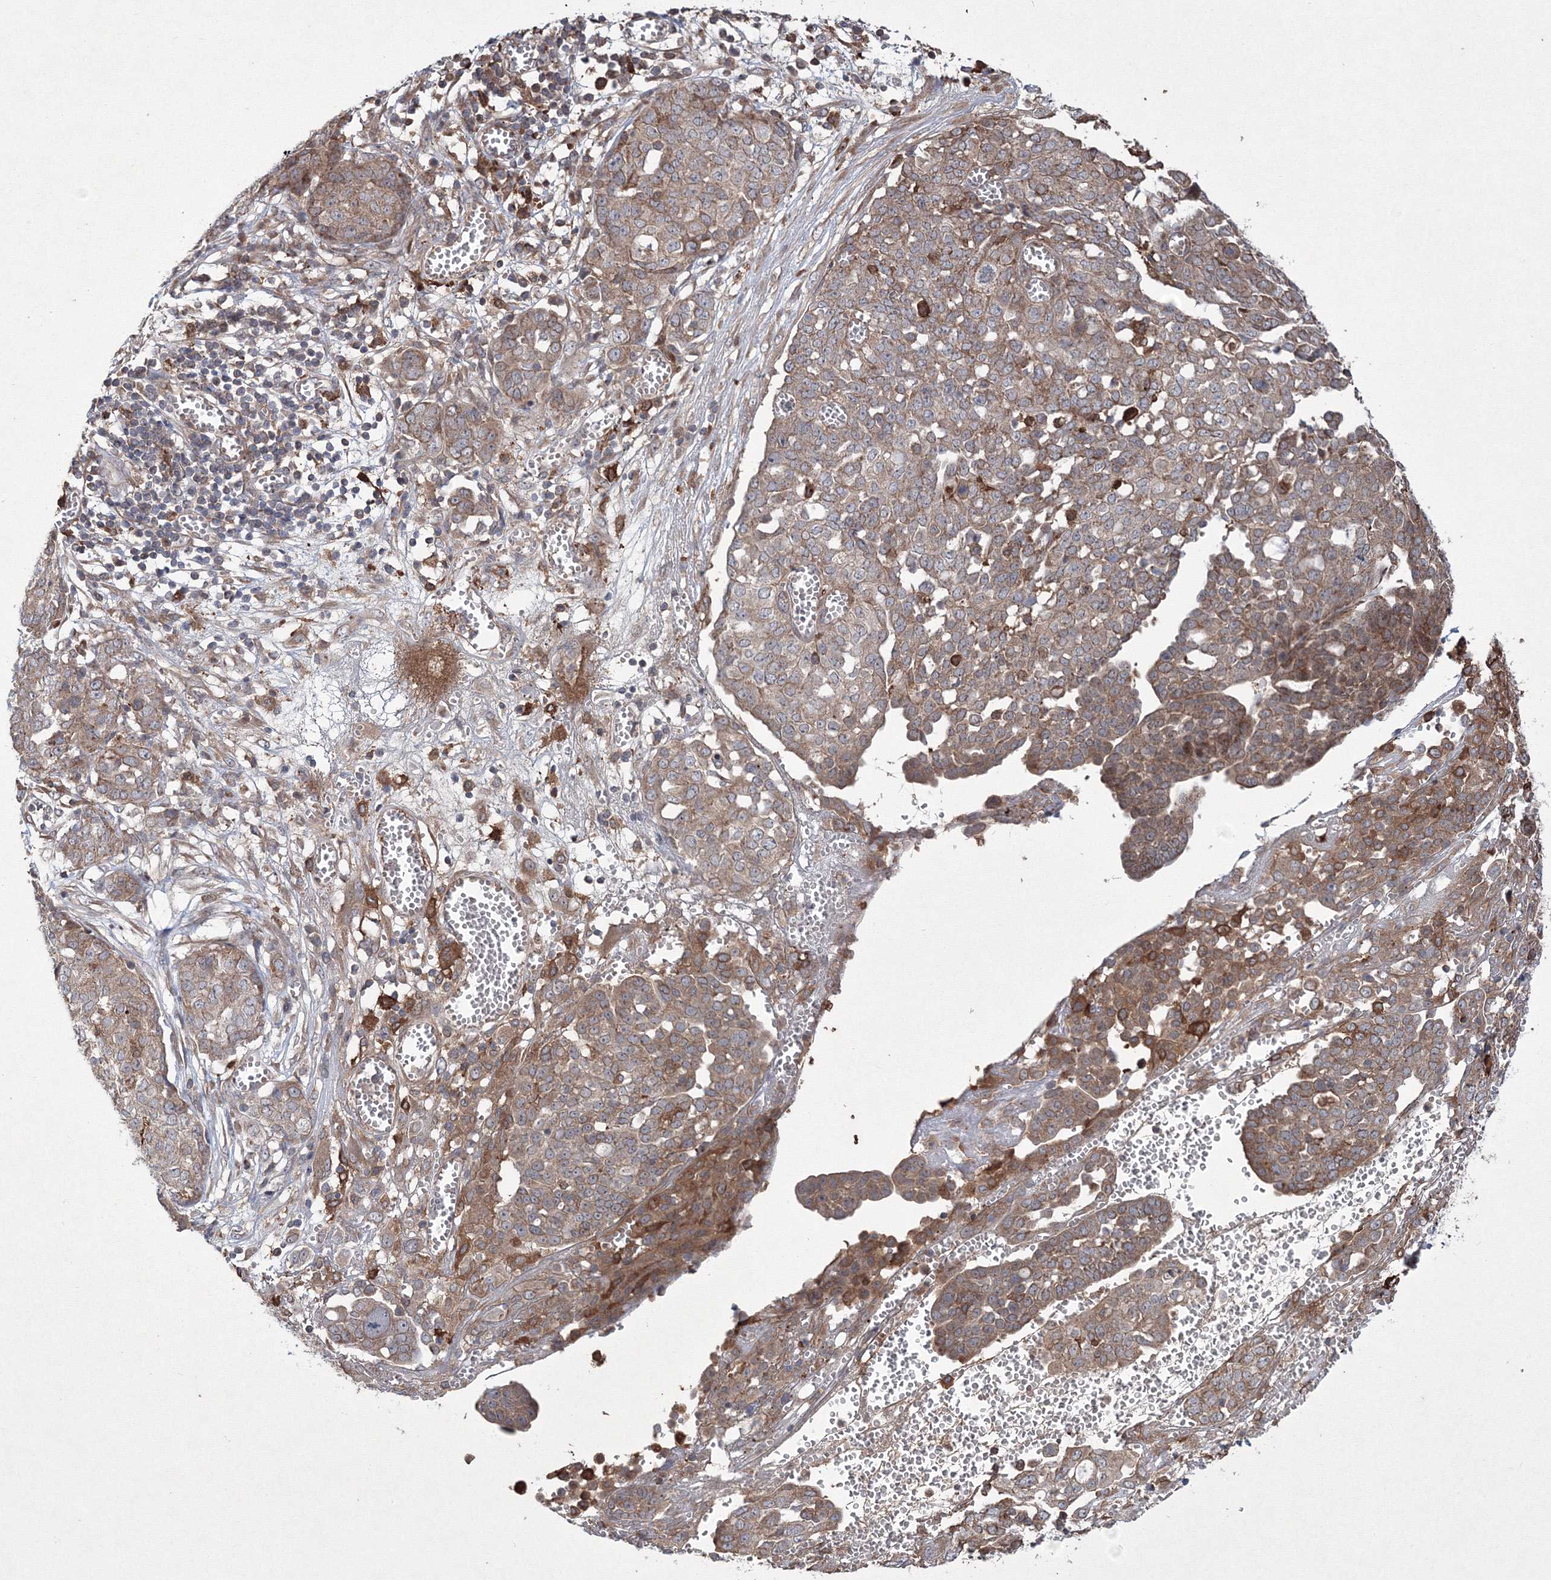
{"staining": {"intensity": "moderate", "quantity": ">75%", "location": "cytoplasmic/membranous"}, "tissue": "ovarian cancer", "cell_type": "Tumor cells", "image_type": "cancer", "snomed": [{"axis": "morphology", "description": "Cystadenocarcinoma, serous, NOS"}, {"axis": "topography", "description": "Soft tissue"}, {"axis": "topography", "description": "Ovary"}], "caption": "Immunohistochemical staining of ovarian cancer (serous cystadenocarcinoma) demonstrates medium levels of moderate cytoplasmic/membranous staining in about >75% of tumor cells.", "gene": "RANBP3L", "patient": {"sex": "female", "age": 57}}